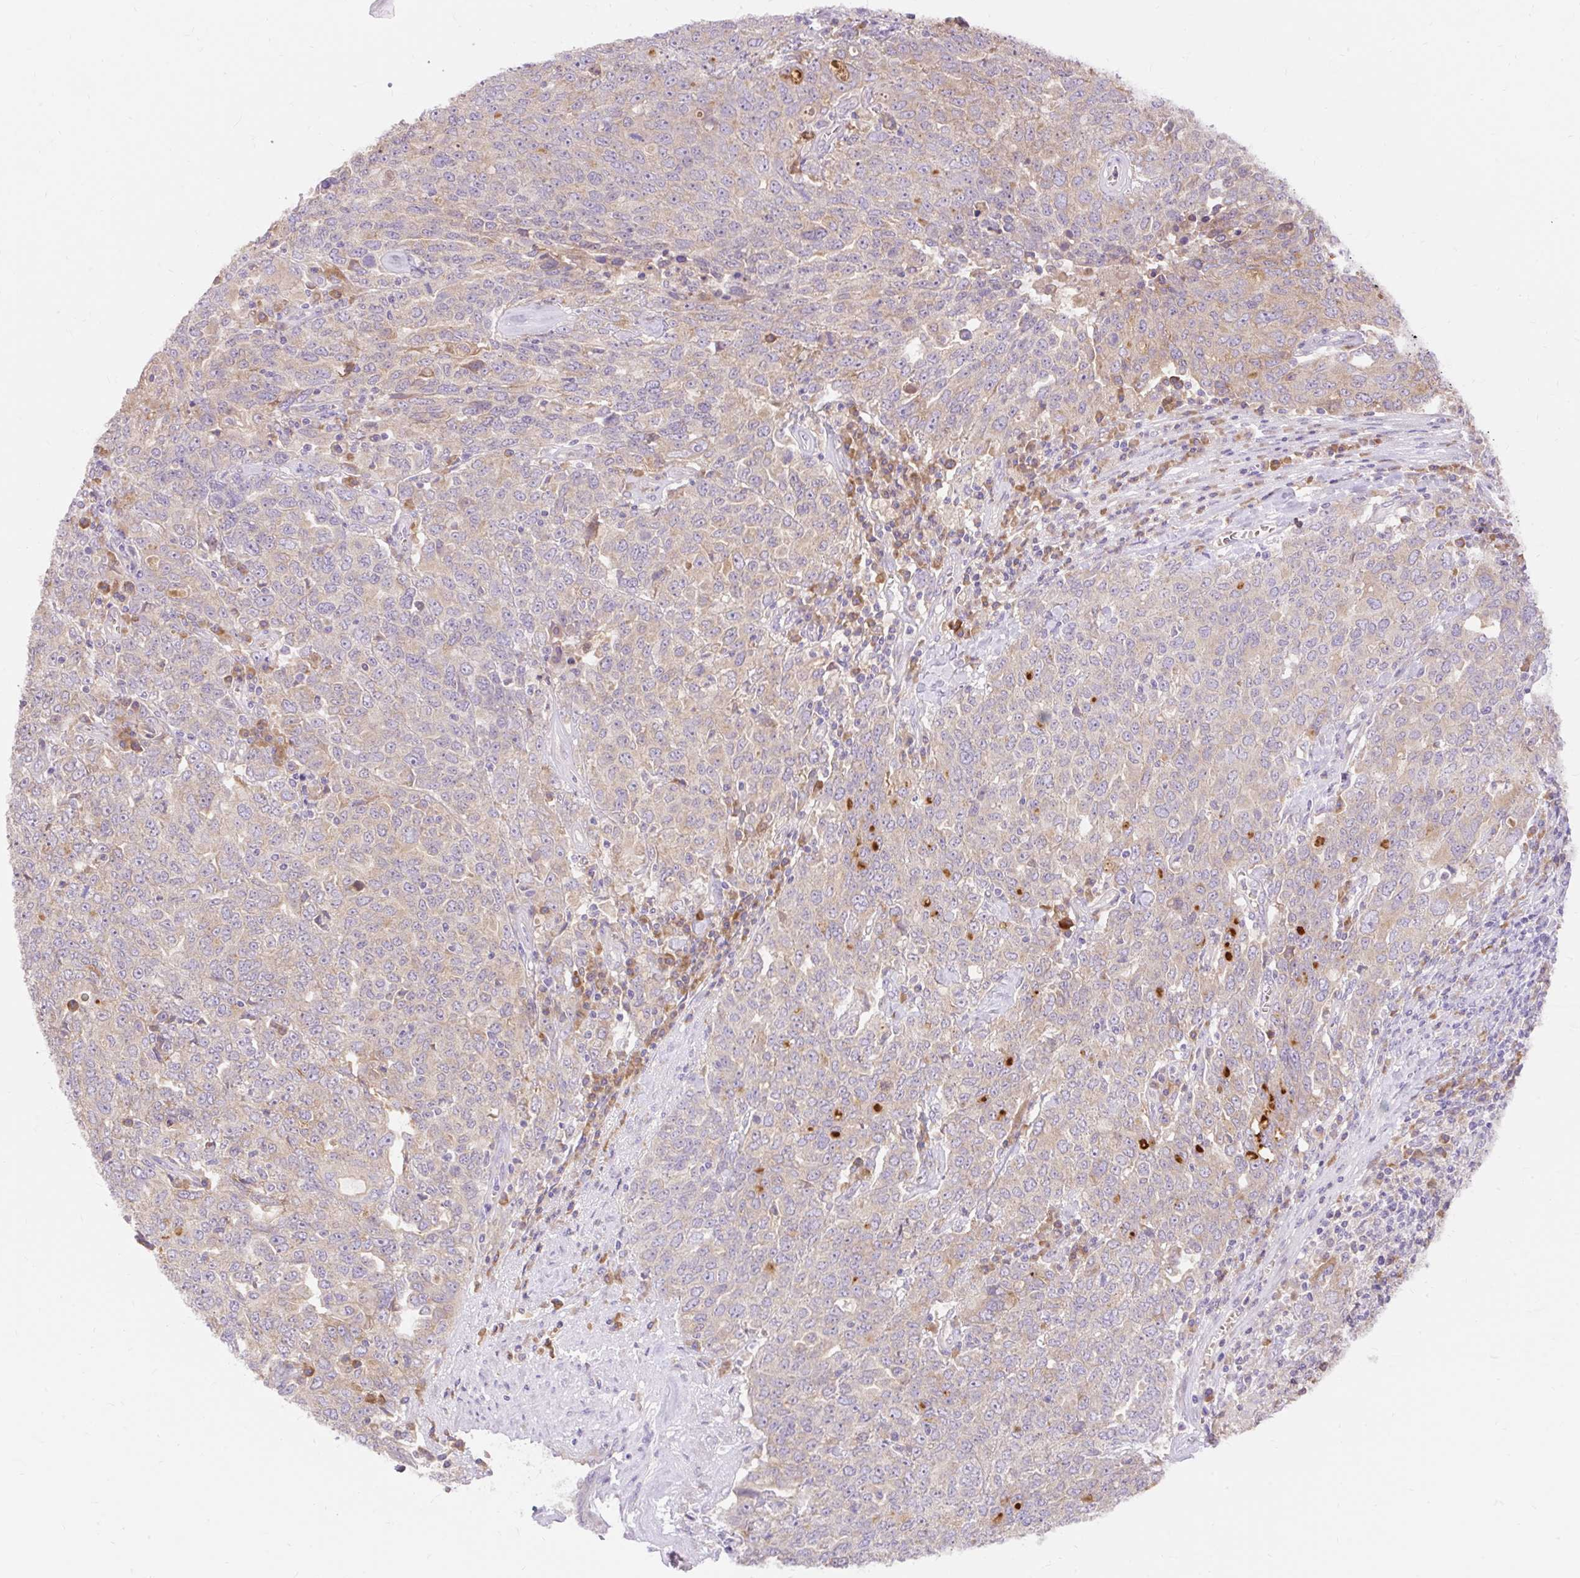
{"staining": {"intensity": "weak", "quantity": "25%-75%", "location": "cytoplasmic/membranous"}, "tissue": "ovarian cancer", "cell_type": "Tumor cells", "image_type": "cancer", "snomed": [{"axis": "morphology", "description": "Carcinoma, endometroid"}, {"axis": "topography", "description": "Ovary"}], "caption": "Ovarian endometroid carcinoma tissue demonstrates weak cytoplasmic/membranous positivity in about 25%-75% of tumor cells, visualized by immunohistochemistry.", "gene": "SEC63", "patient": {"sex": "female", "age": 62}}